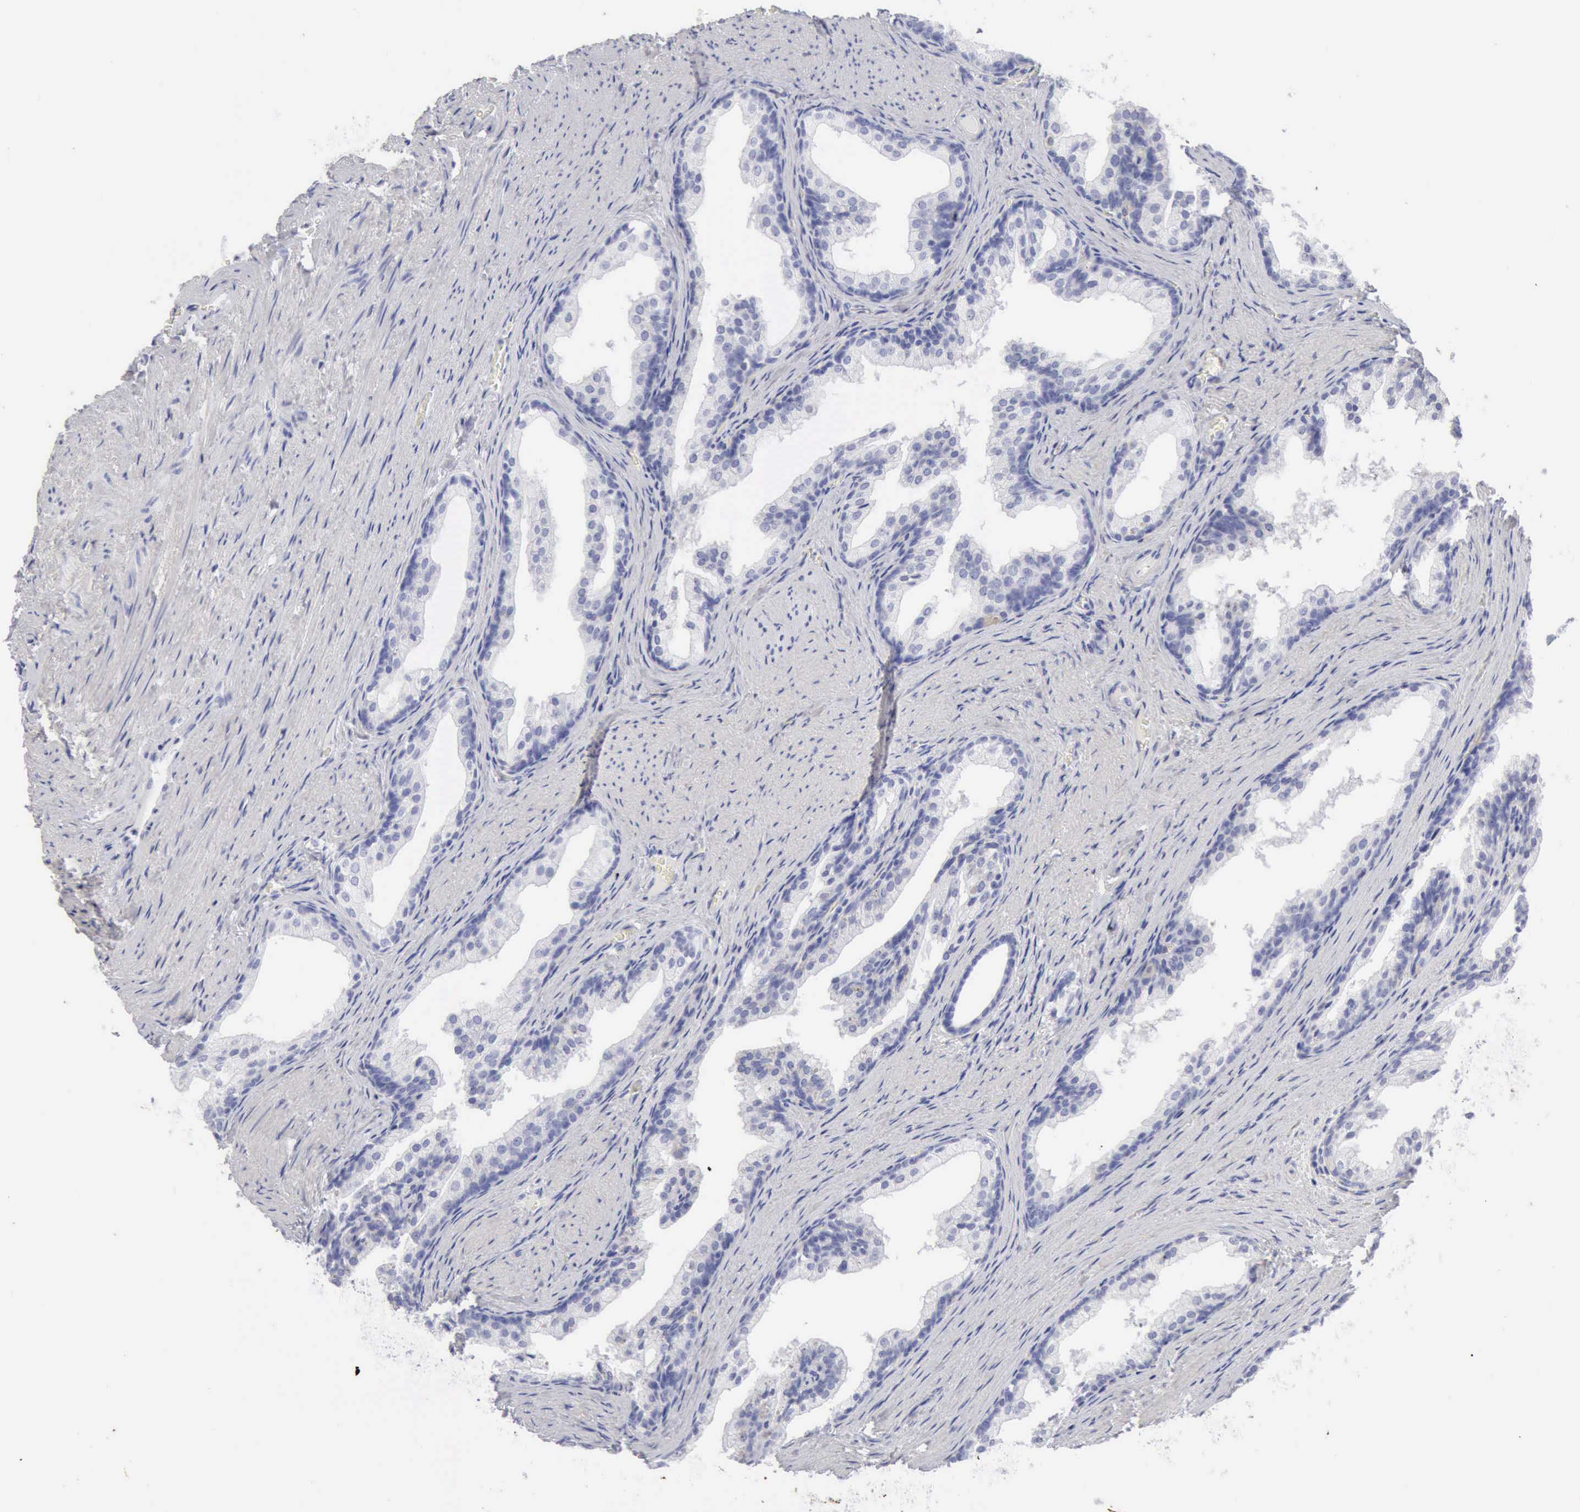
{"staining": {"intensity": "negative", "quantity": "none", "location": "none"}, "tissue": "prostate cancer", "cell_type": "Tumor cells", "image_type": "cancer", "snomed": [{"axis": "morphology", "description": "Adenocarcinoma, Medium grade"}, {"axis": "topography", "description": "Prostate"}], "caption": "Immunohistochemical staining of human prostate cancer exhibits no significant positivity in tumor cells. (Brightfield microscopy of DAB immunohistochemistry (IHC) at high magnification).", "gene": "KRT10", "patient": {"sex": "male", "age": 60}}